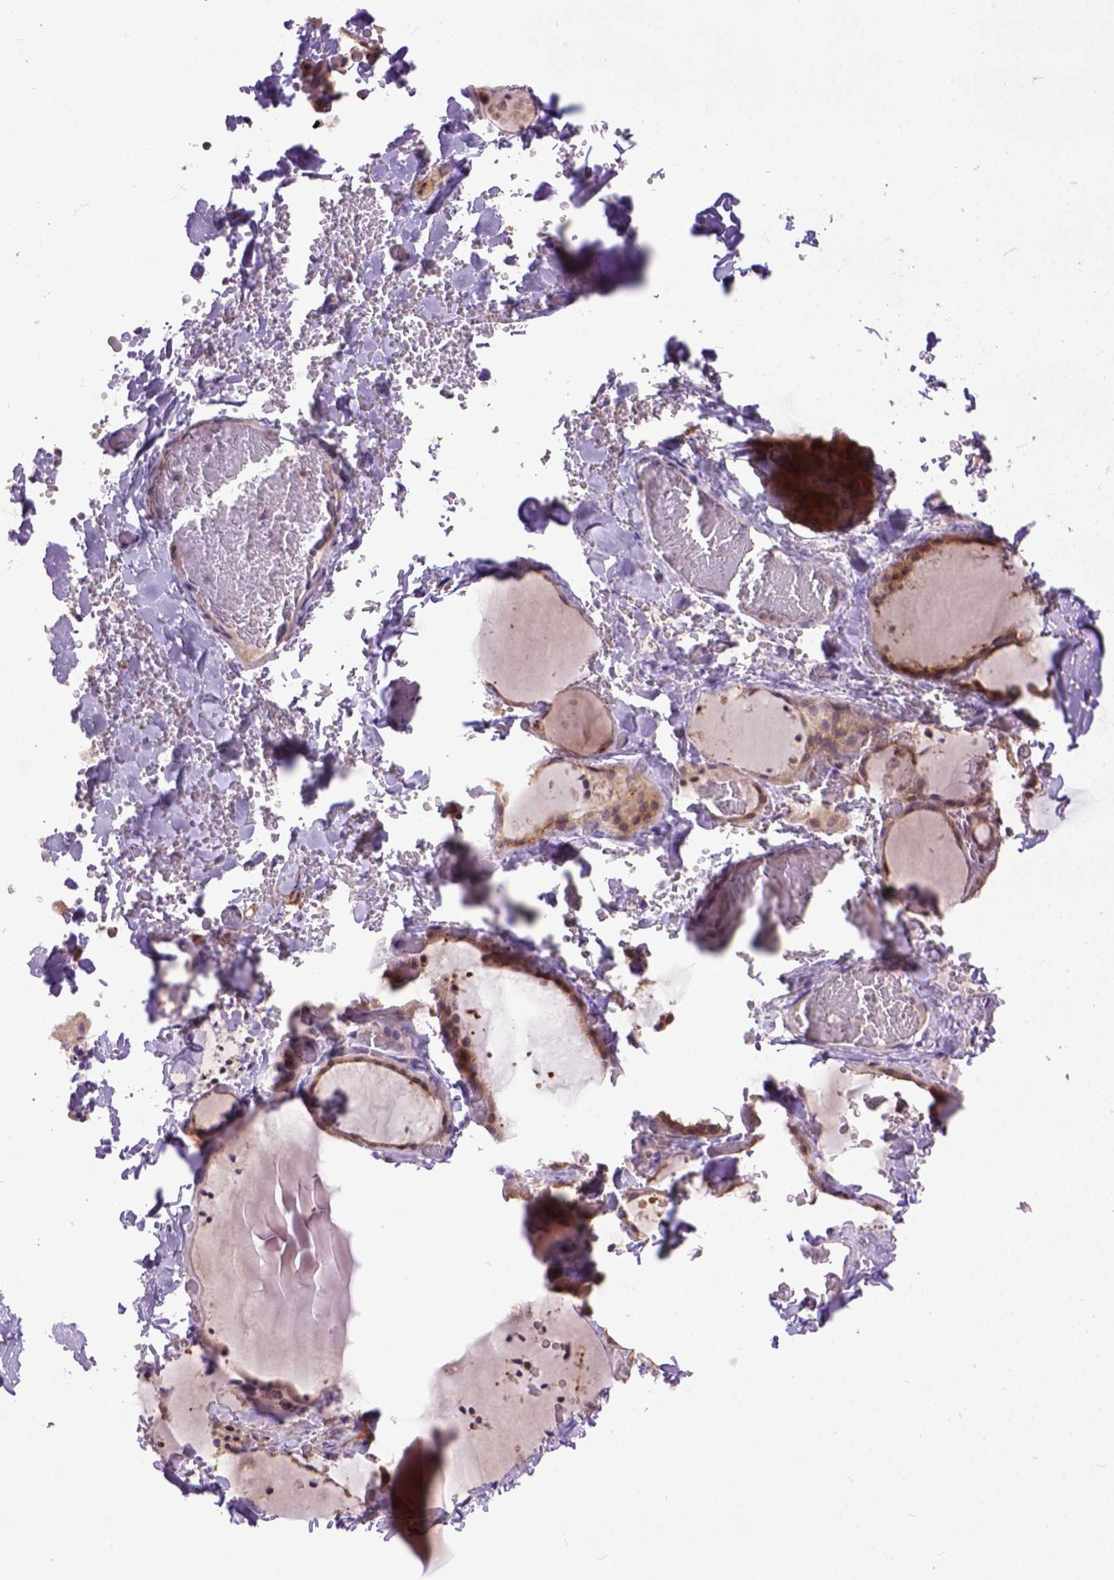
{"staining": {"intensity": "moderate", "quantity": ">75%", "location": "cytoplasmic/membranous"}, "tissue": "thyroid gland", "cell_type": "Glandular cells", "image_type": "normal", "snomed": [{"axis": "morphology", "description": "Normal tissue, NOS"}, {"axis": "topography", "description": "Thyroid gland"}], "caption": "Human thyroid gland stained with a brown dye shows moderate cytoplasmic/membranous positive staining in about >75% of glandular cells.", "gene": "CPNE1", "patient": {"sex": "female", "age": 36}}